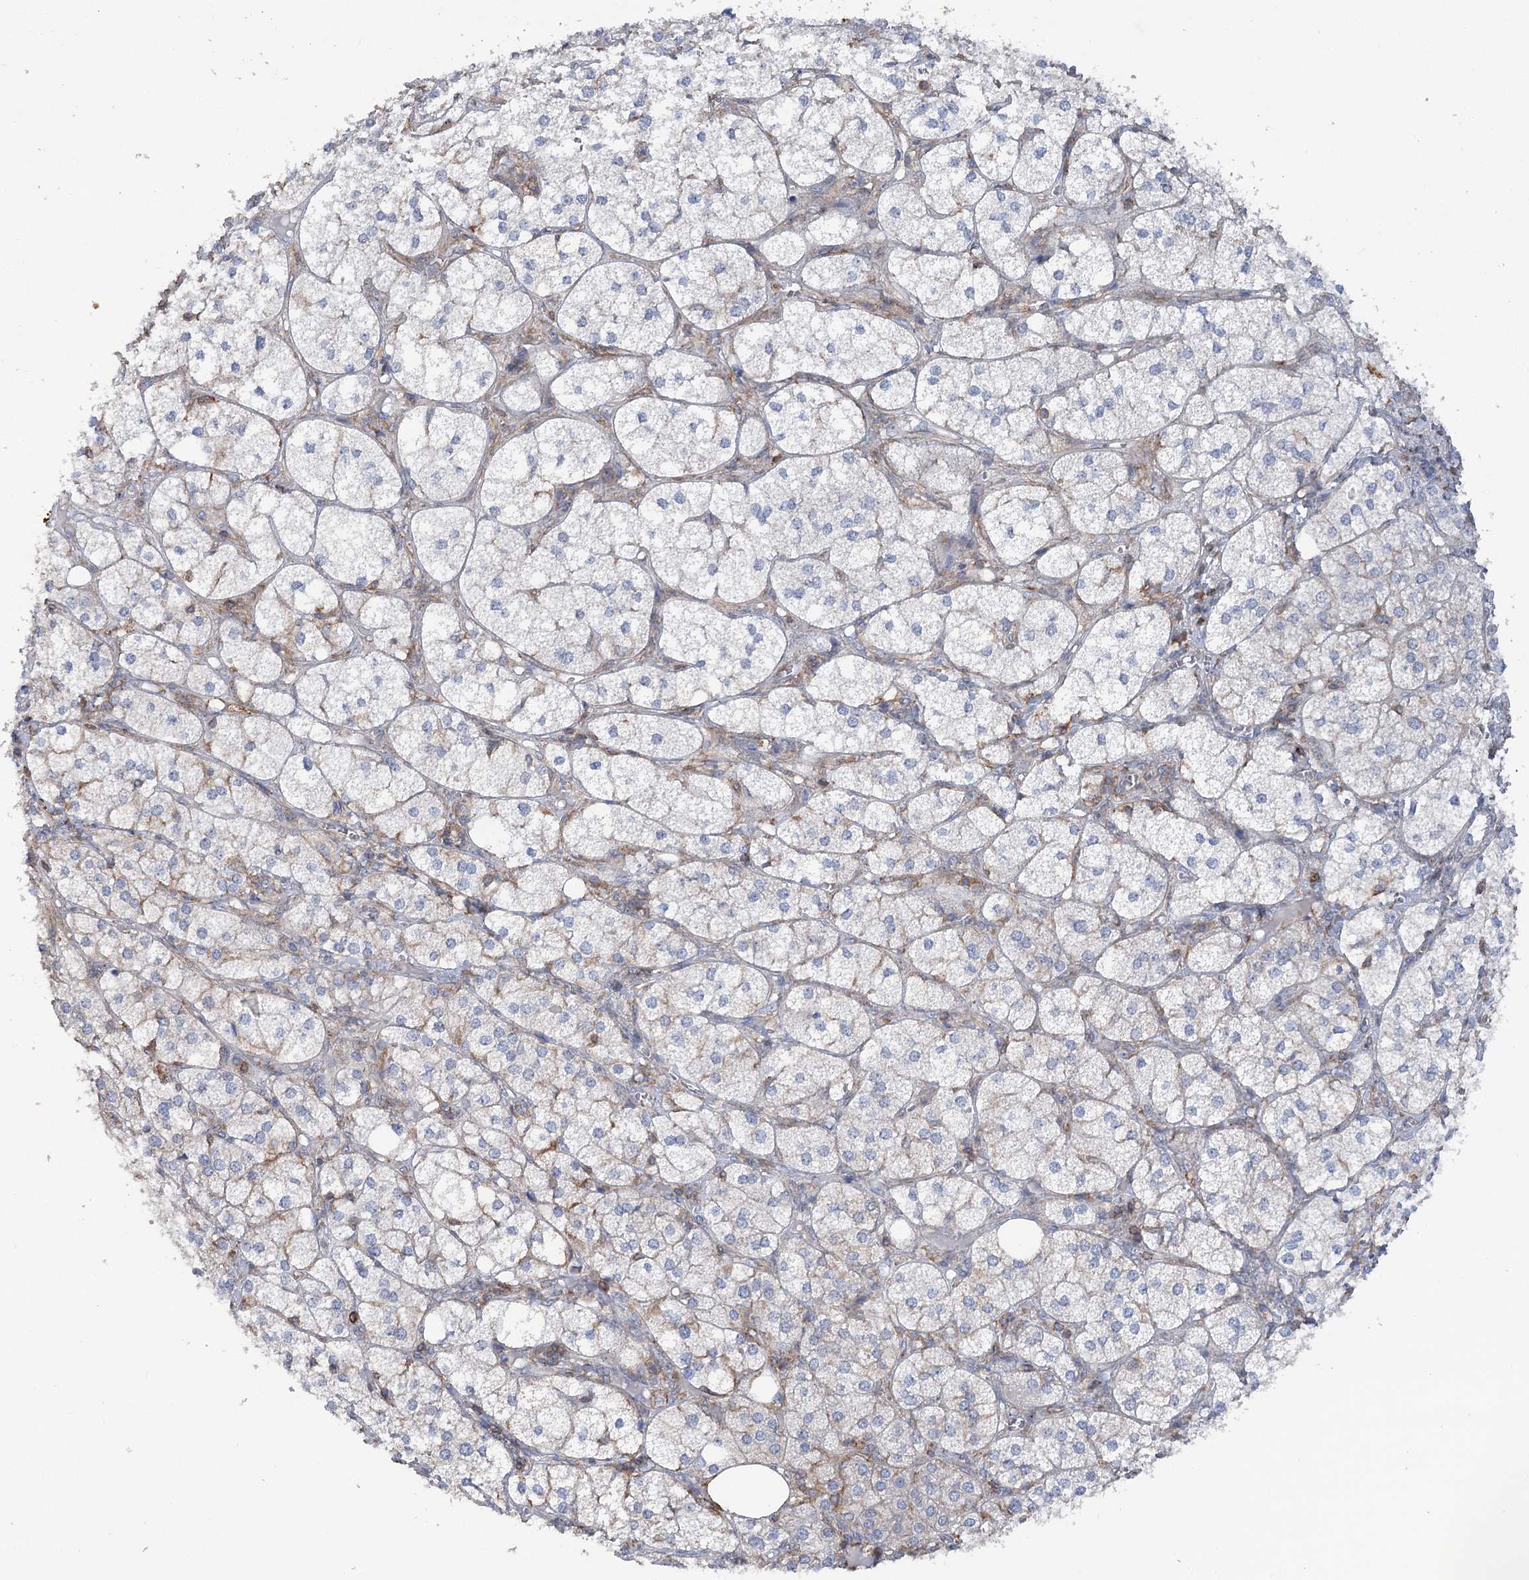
{"staining": {"intensity": "weak", "quantity": "<25%", "location": "cytoplasmic/membranous"}, "tissue": "adrenal gland", "cell_type": "Glandular cells", "image_type": "normal", "snomed": [{"axis": "morphology", "description": "Normal tissue, NOS"}, {"axis": "topography", "description": "Adrenal gland"}], "caption": "High power microscopy photomicrograph of an immunohistochemistry photomicrograph of benign adrenal gland, revealing no significant staining in glandular cells.", "gene": "LARP1B", "patient": {"sex": "female", "age": 61}}